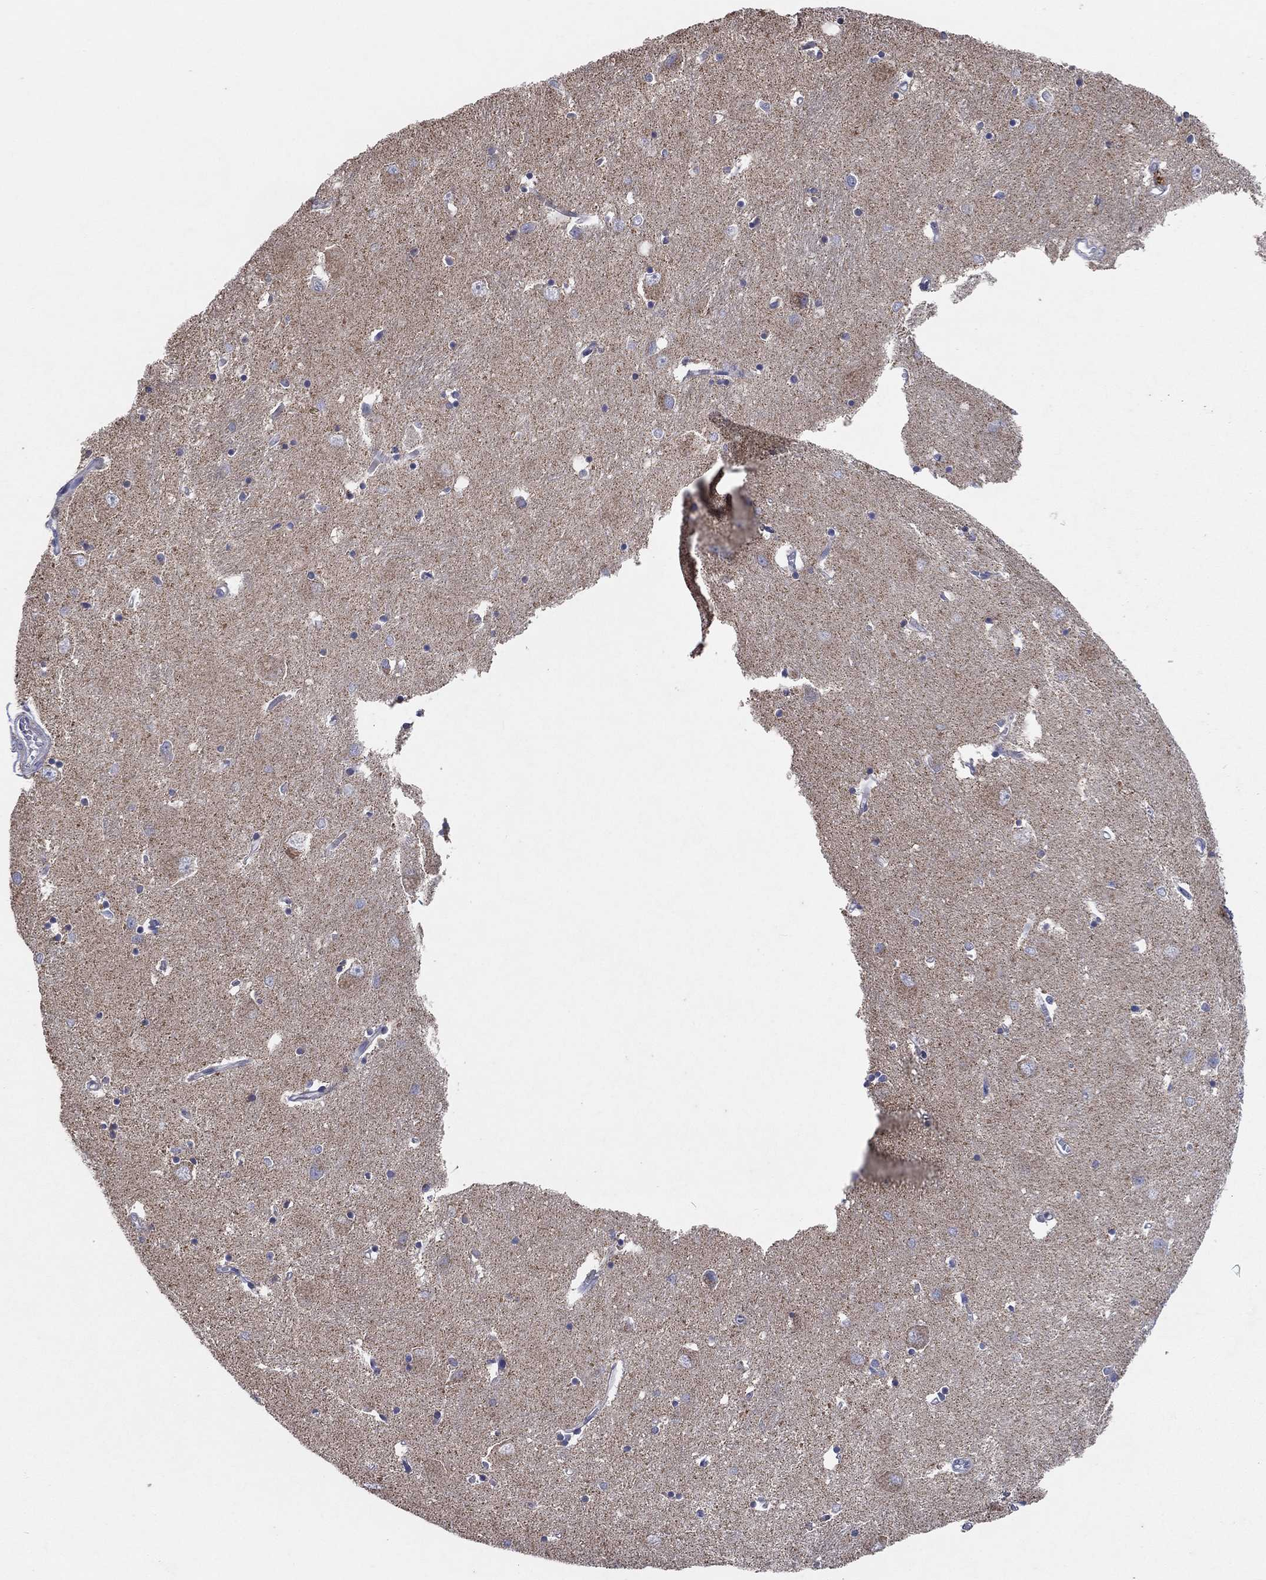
{"staining": {"intensity": "strong", "quantity": "<25%", "location": "cytoplasmic/membranous"}, "tissue": "caudate", "cell_type": "Glial cells", "image_type": "normal", "snomed": [{"axis": "morphology", "description": "Normal tissue, NOS"}, {"axis": "topography", "description": "Lateral ventricle wall"}], "caption": "This is an image of IHC staining of normal caudate, which shows strong positivity in the cytoplasmic/membranous of glial cells.", "gene": "C9orf85", "patient": {"sex": "male", "age": 54}}